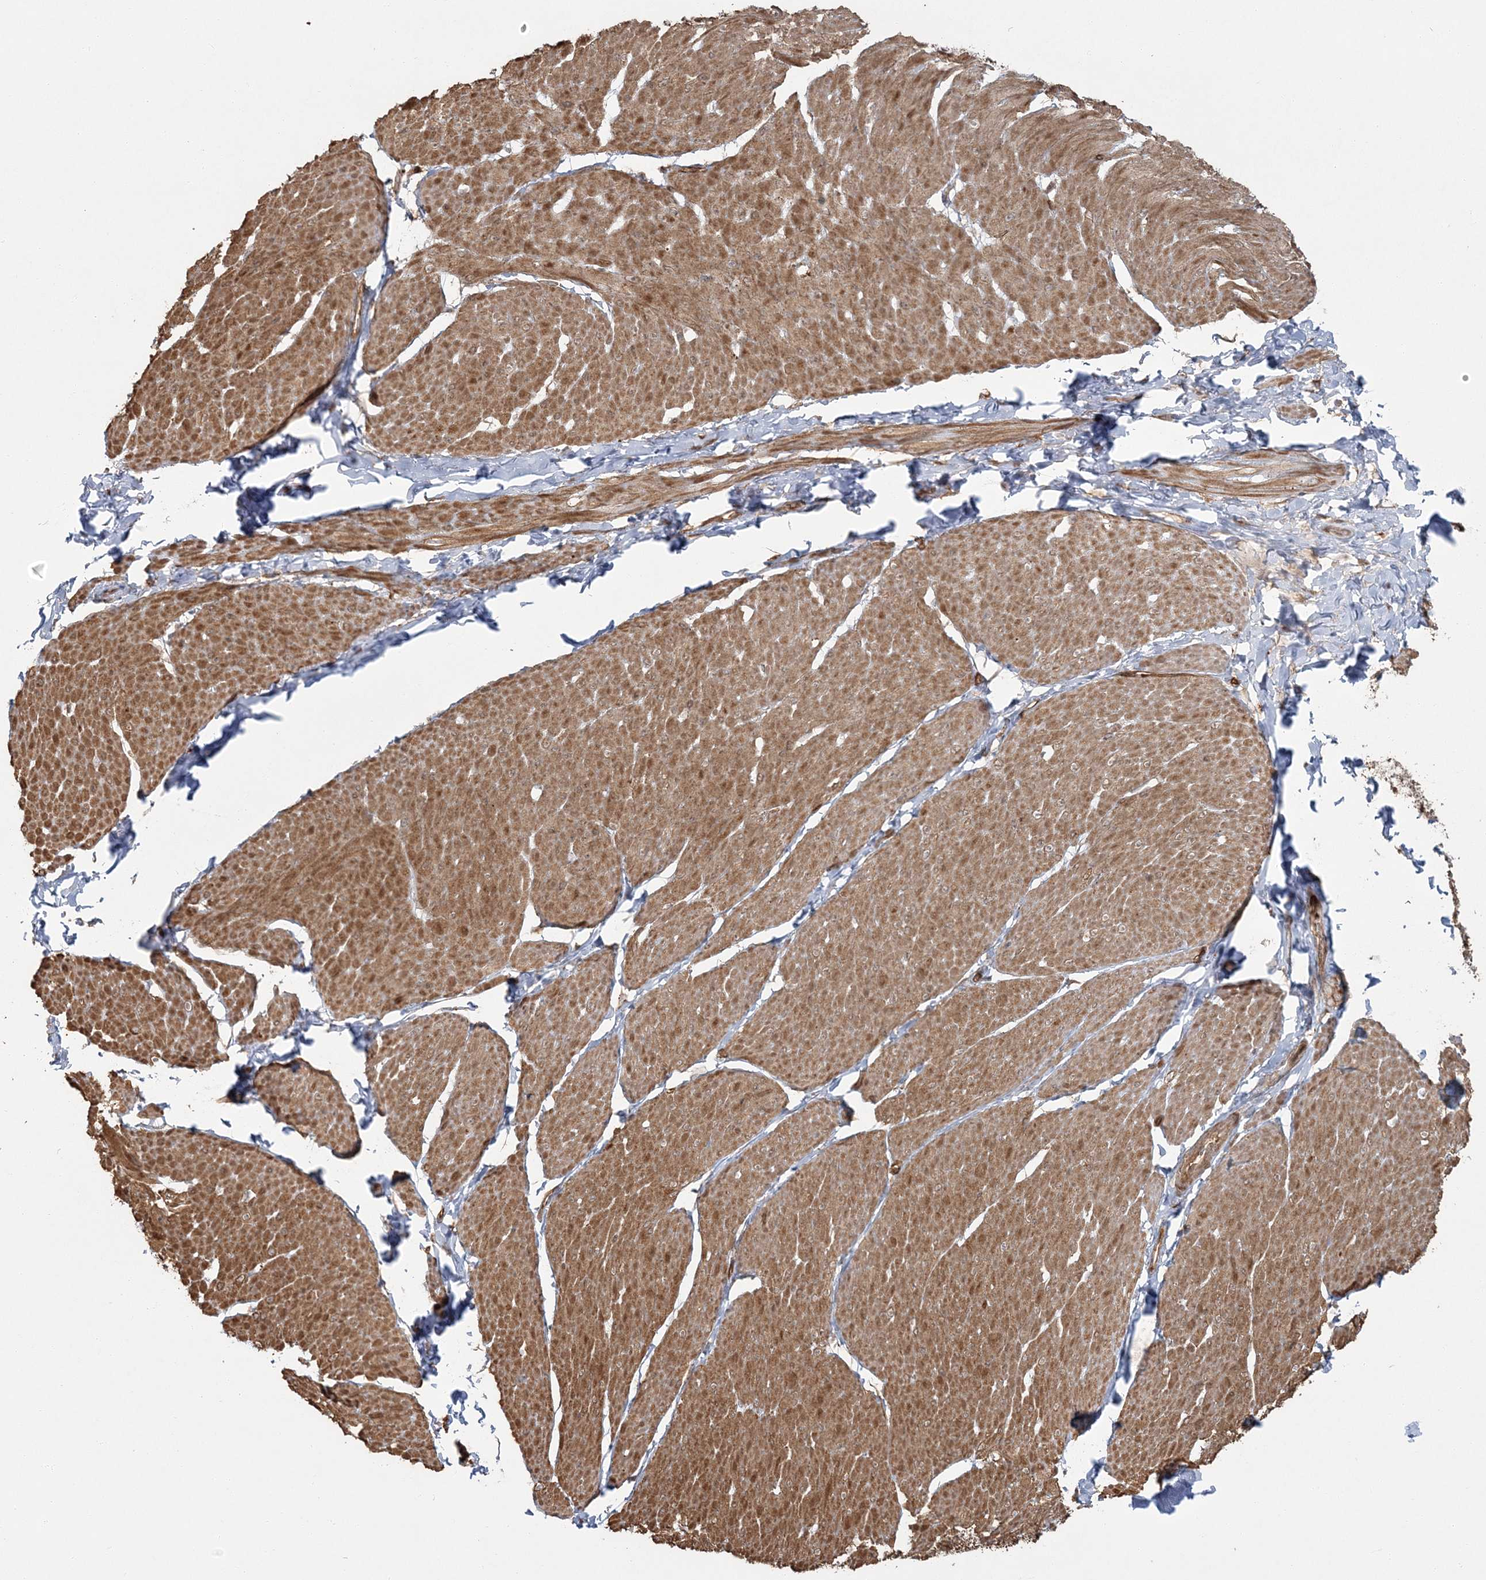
{"staining": {"intensity": "moderate", "quantity": ">75%", "location": "cytoplasmic/membranous"}, "tissue": "smooth muscle", "cell_type": "Smooth muscle cells", "image_type": "normal", "snomed": [{"axis": "morphology", "description": "Urothelial carcinoma, High grade"}, {"axis": "topography", "description": "Urinary bladder"}], "caption": "An image of smooth muscle stained for a protein demonstrates moderate cytoplasmic/membranous brown staining in smooth muscle cells.", "gene": "RGCC", "patient": {"sex": "male", "age": 46}}